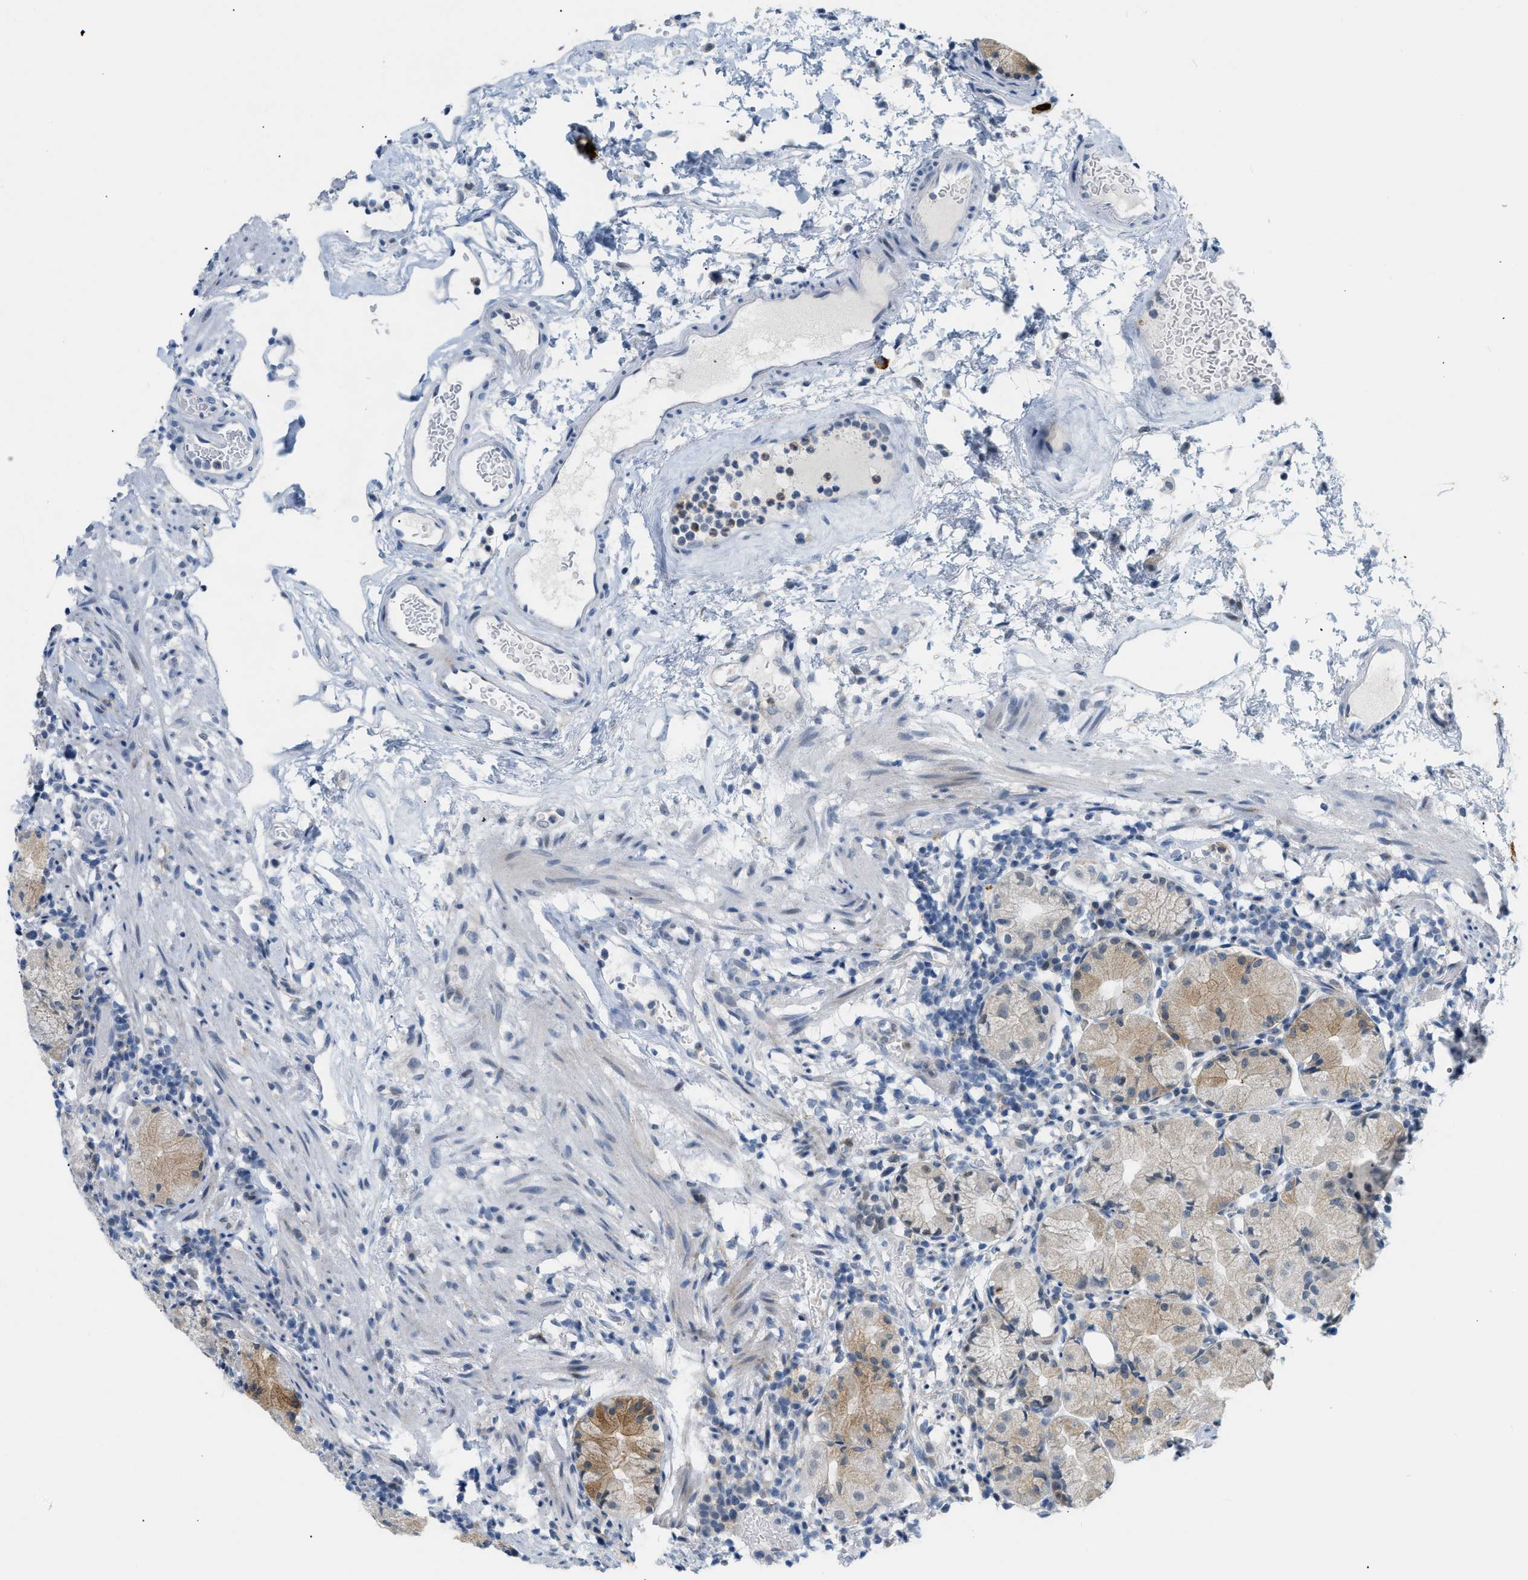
{"staining": {"intensity": "moderate", "quantity": "<25%", "location": "cytoplasmic/membranous"}, "tissue": "stomach", "cell_type": "Glandular cells", "image_type": "normal", "snomed": [{"axis": "morphology", "description": "Normal tissue, NOS"}, {"axis": "topography", "description": "Stomach"}, {"axis": "topography", "description": "Stomach, lower"}], "caption": "An image showing moderate cytoplasmic/membranous positivity in approximately <25% of glandular cells in unremarkable stomach, as visualized by brown immunohistochemical staining.", "gene": "ZNF408", "patient": {"sex": "female", "age": 75}}